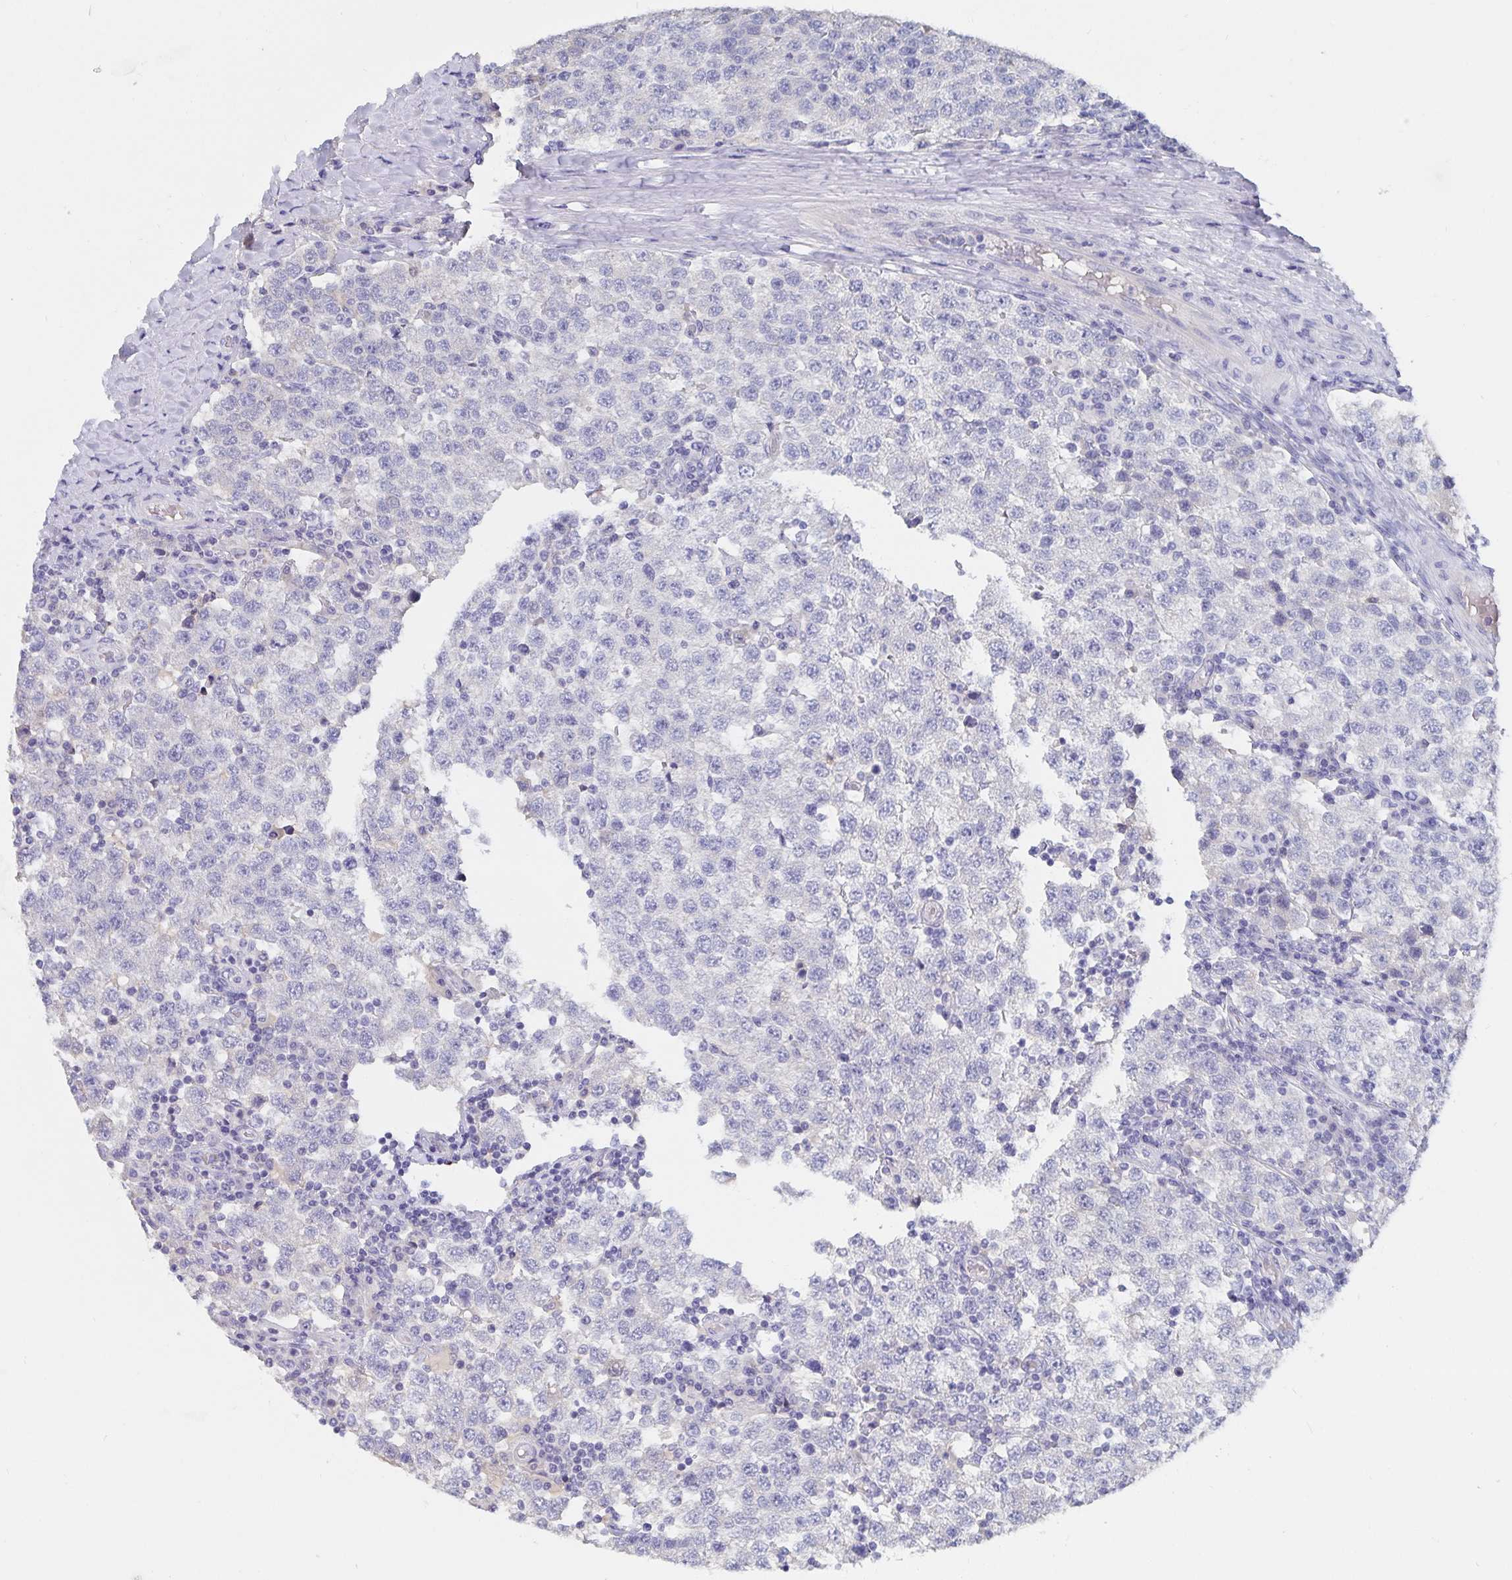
{"staining": {"intensity": "negative", "quantity": "none", "location": "none"}, "tissue": "testis cancer", "cell_type": "Tumor cells", "image_type": "cancer", "snomed": [{"axis": "morphology", "description": "Seminoma, NOS"}, {"axis": "topography", "description": "Testis"}], "caption": "Tumor cells are negative for protein expression in human testis cancer (seminoma). Nuclei are stained in blue.", "gene": "CFAP69", "patient": {"sex": "male", "age": 34}}